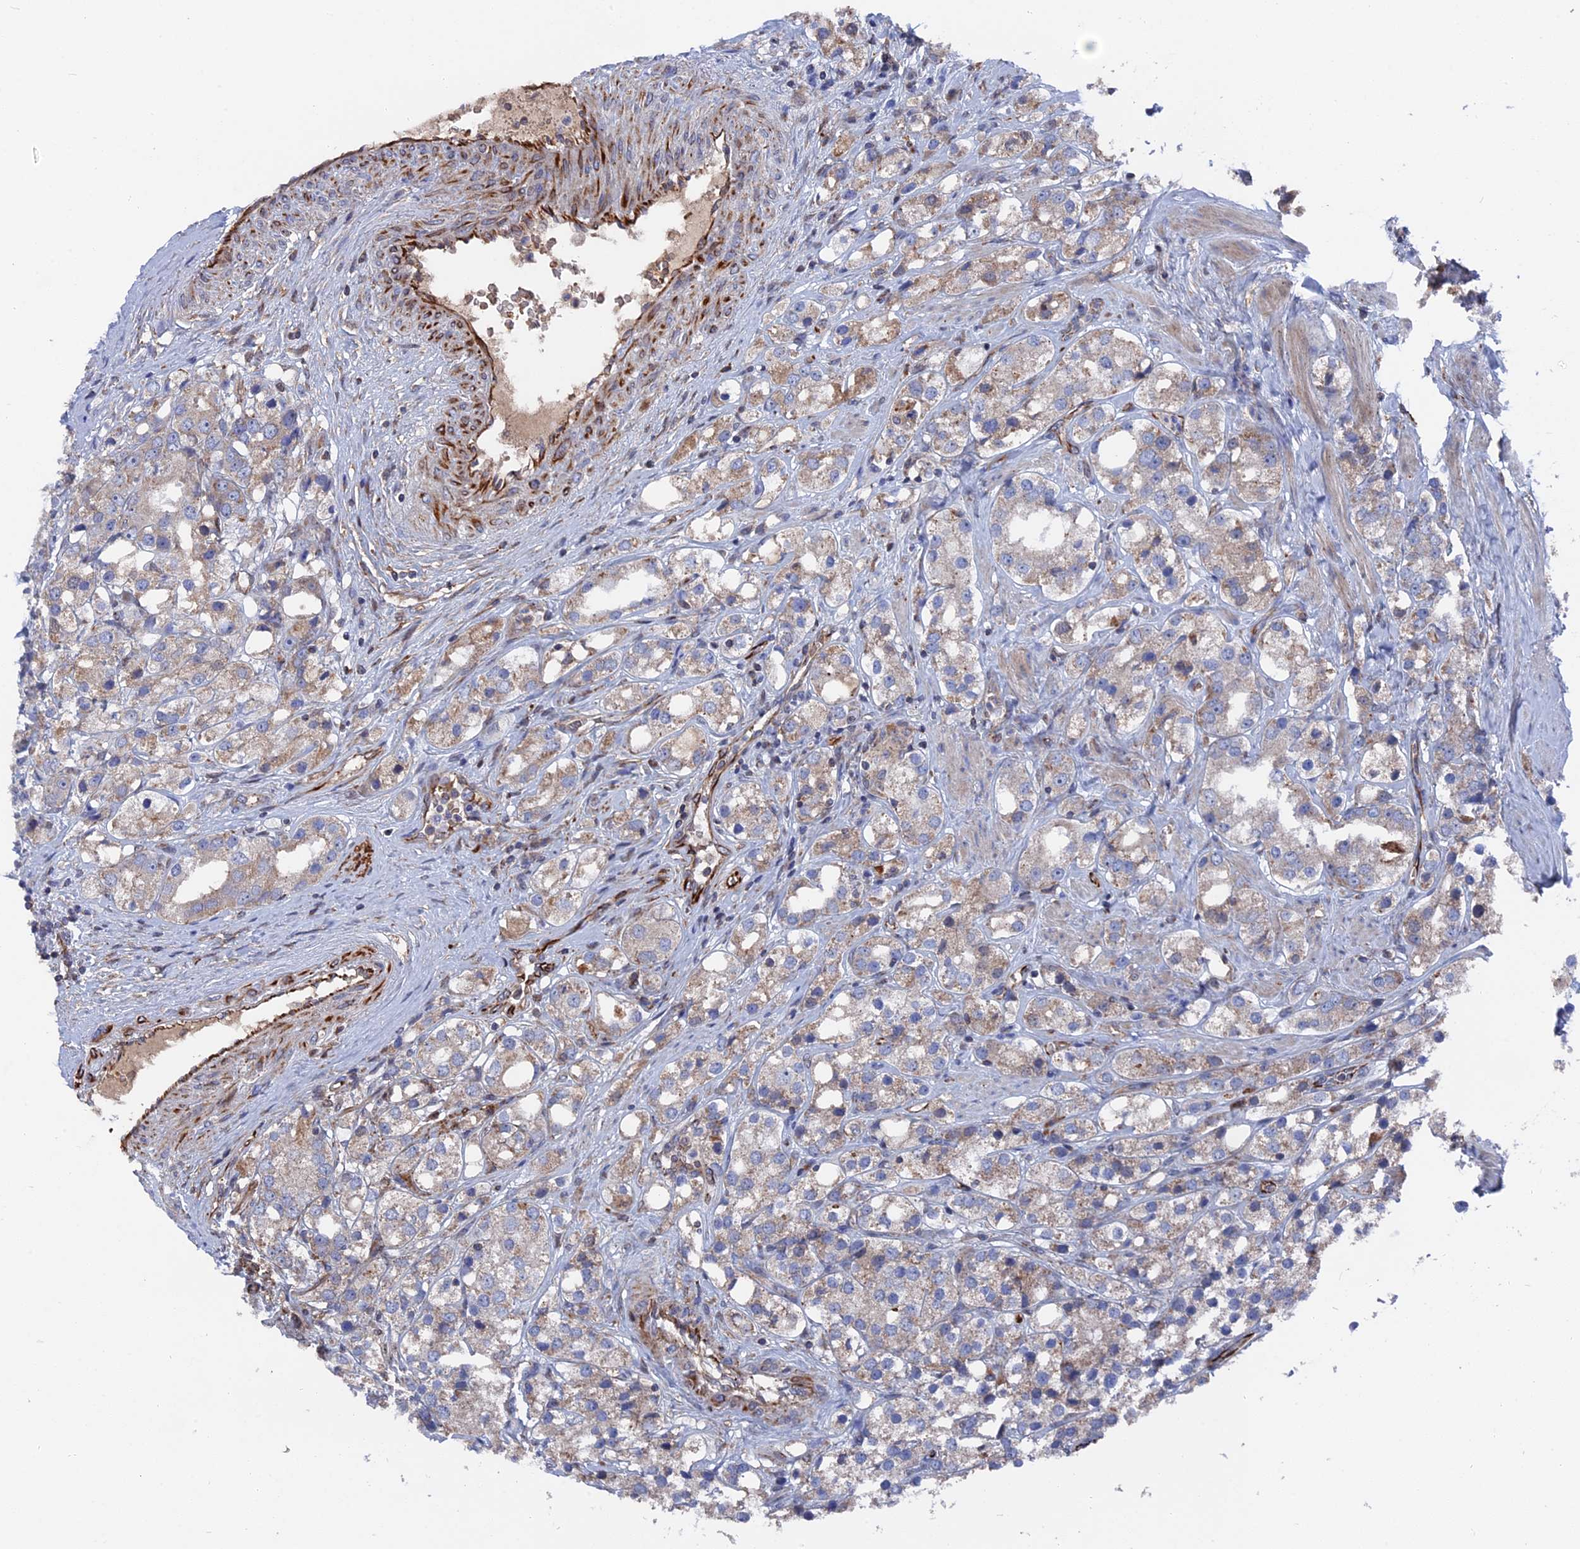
{"staining": {"intensity": "weak", "quantity": "25%-75%", "location": "cytoplasmic/membranous"}, "tissue": "prostate cancer", "cell_type": "Tumor cells", "image_type": "cancer", "snomed": [{"axis": "morphology", "description": "Adenocarcinoma, NOS"}, {"axis": "topography", "description": "Prostate"}], "caption": "DAB immunohistochemical staining of prostate adenocarcinoma shows weak cytoplasmic/membranous protein positivity in about 25%-75% of tumor cells. (DAB (3,3'-diaminobenzidine) IHC with brightfield microscopy, high magnification).", "gene": "SMG9", "patient": {"sex": "male", "age": 79}}